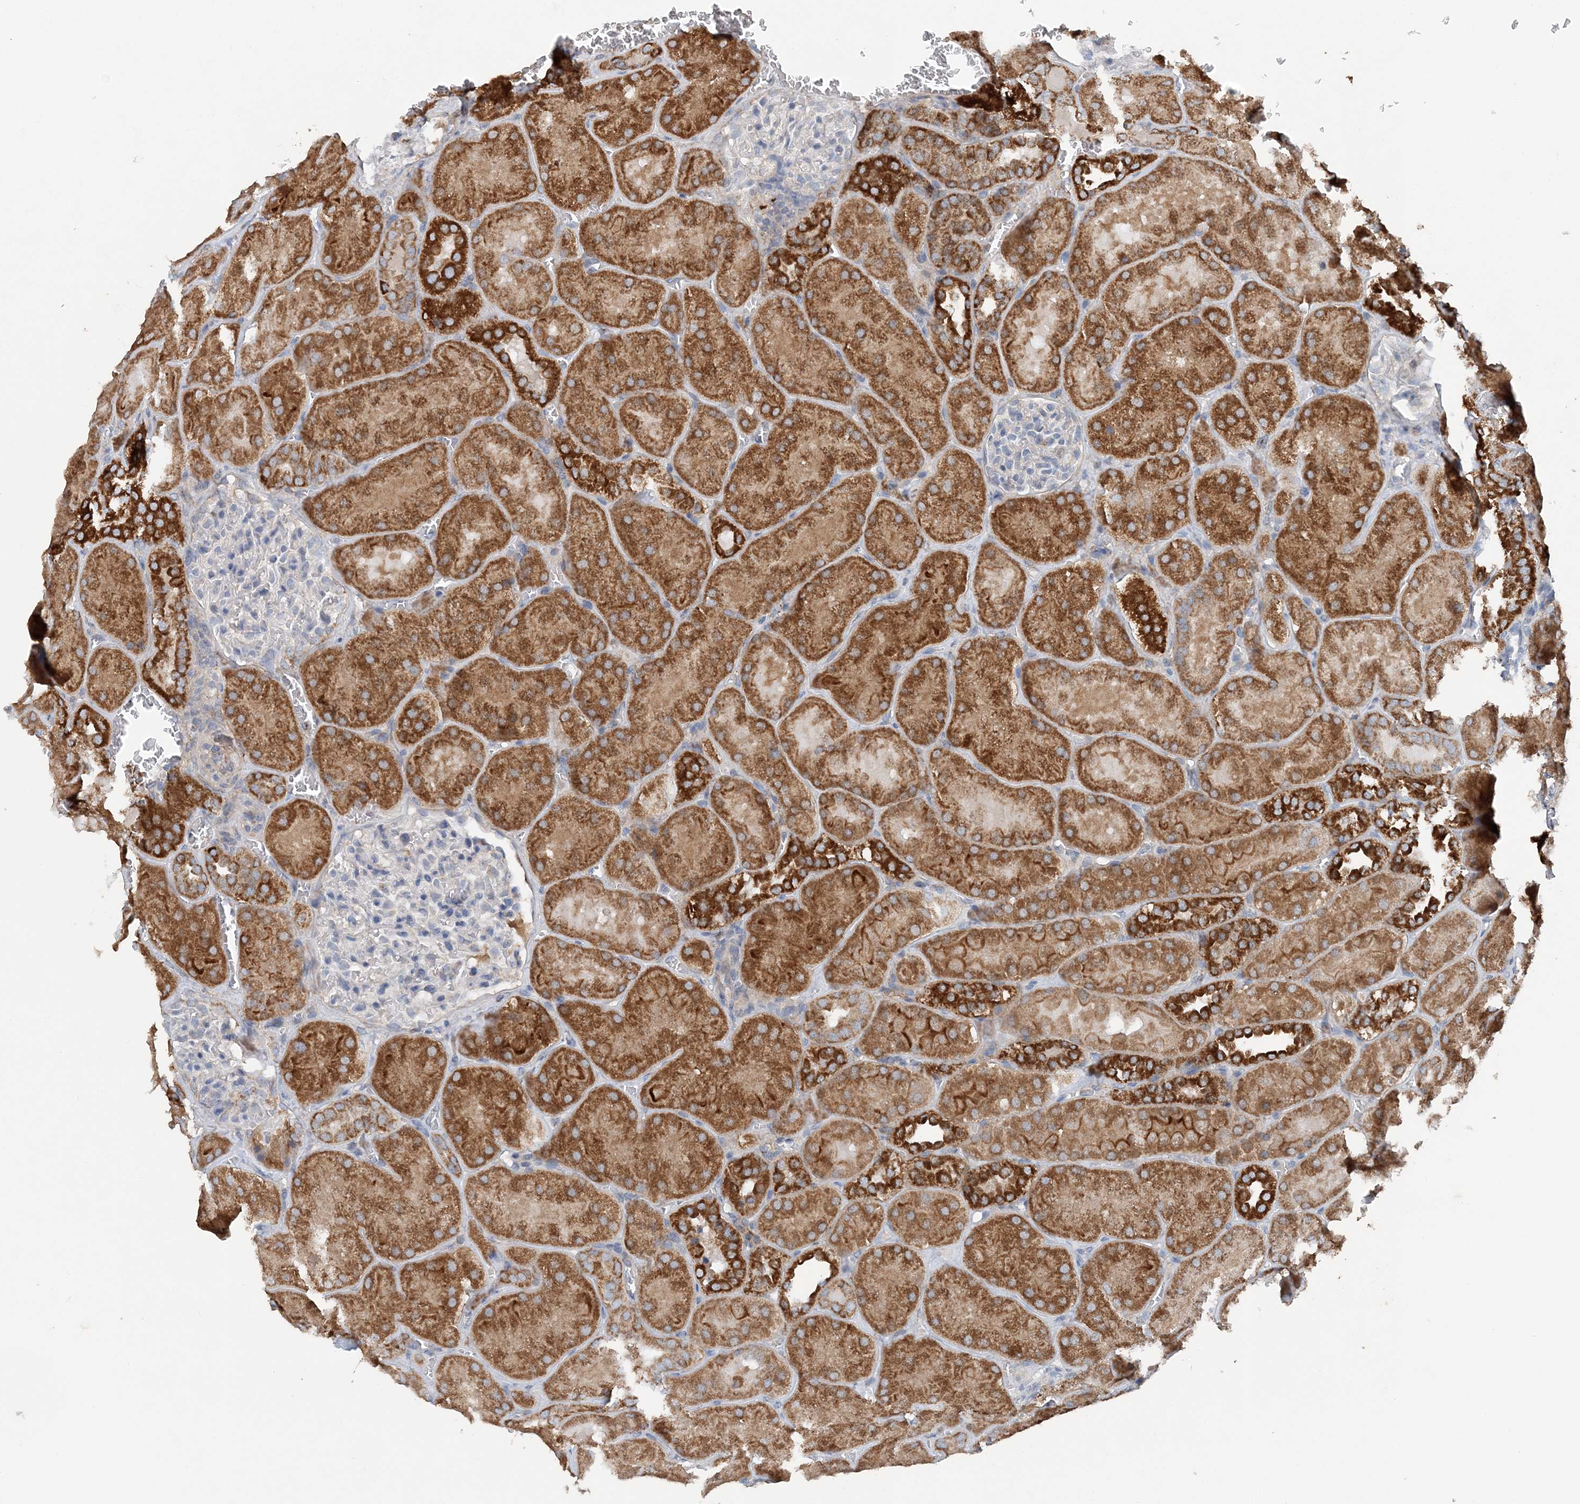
{"staining": {"intensity": "negative", "quantity": "none", "location": "none"}, "tissue": "kidney", "cell_type": "Cells in glomeruli", "image_type": "normal", "snomed": [{"axis": "morphology", "description": "Normal tissue, NOS"}, {"axis": "topography", "description": "Kidney"}], "caption": "IHC image of normal human kidney stained for a protein (brown), which displays no positivity in cells in glomeruli. (DAB immunohistochemistry, high magnification).", "gene": "SPRY2", "patient": {"sex": "male", "age": 28}}